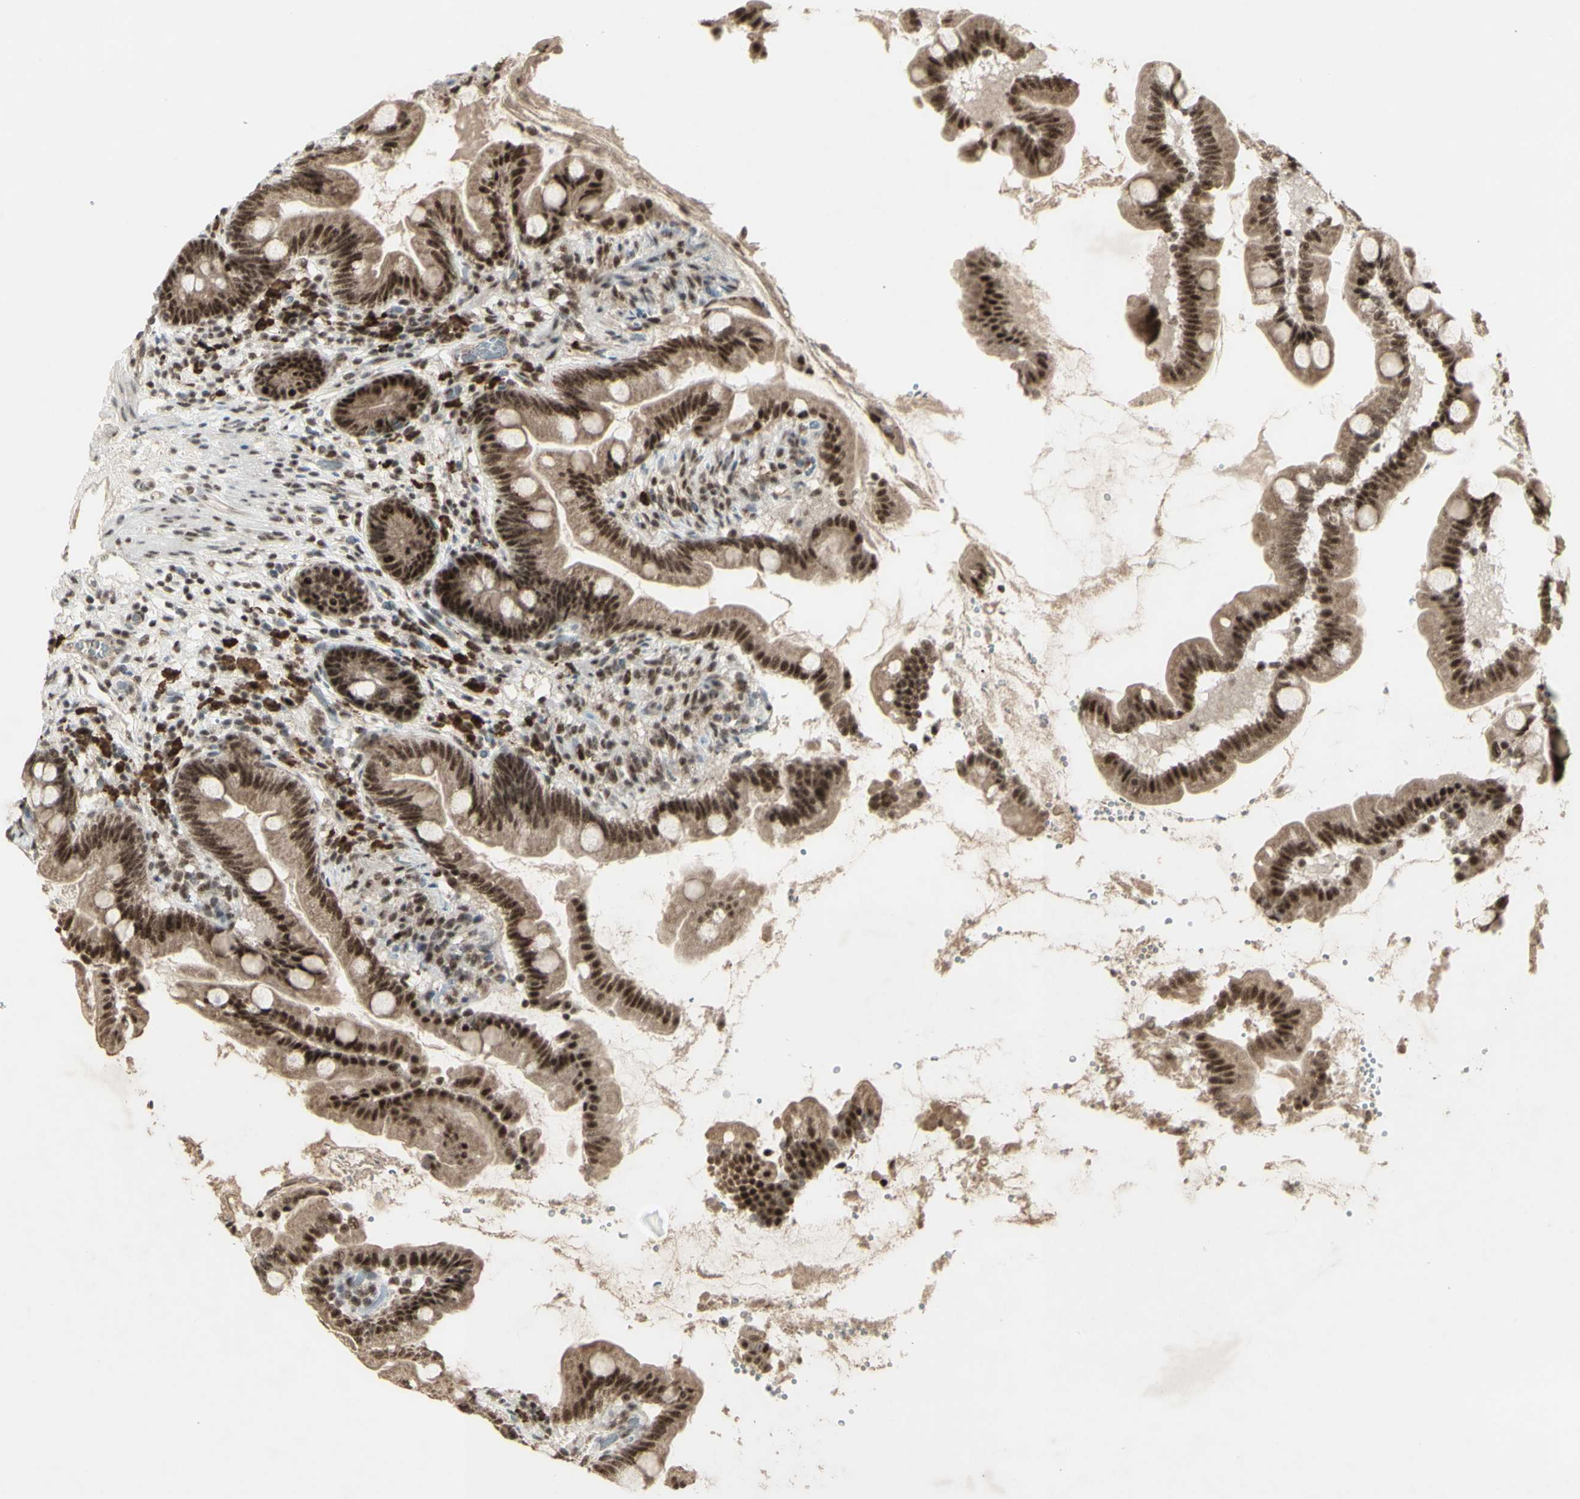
{"staining": {"intensity": "strong", "quantity": ">75%", "location": "nuclear"}, "tissue": "small intestine", "cell_type": "Glandular cells", "image_type": "normal", "snomed": [{"axis": "morphology", "description": "Normal tissue, NOS"}, {"axis": "topography", "description": "Small intestine"}], "caption": "Immunohistochemistry (IHC) micrograph of unremarkable small intestine: small intestine stained using immunohistochemistry (IHC) displays high levels of strong protein expression localized specifically in the nuclear of glandular cells, appearing as a nuclear brown color.", "gene": "CCNT1", "patient": {"sex": "female", "age": 56}}